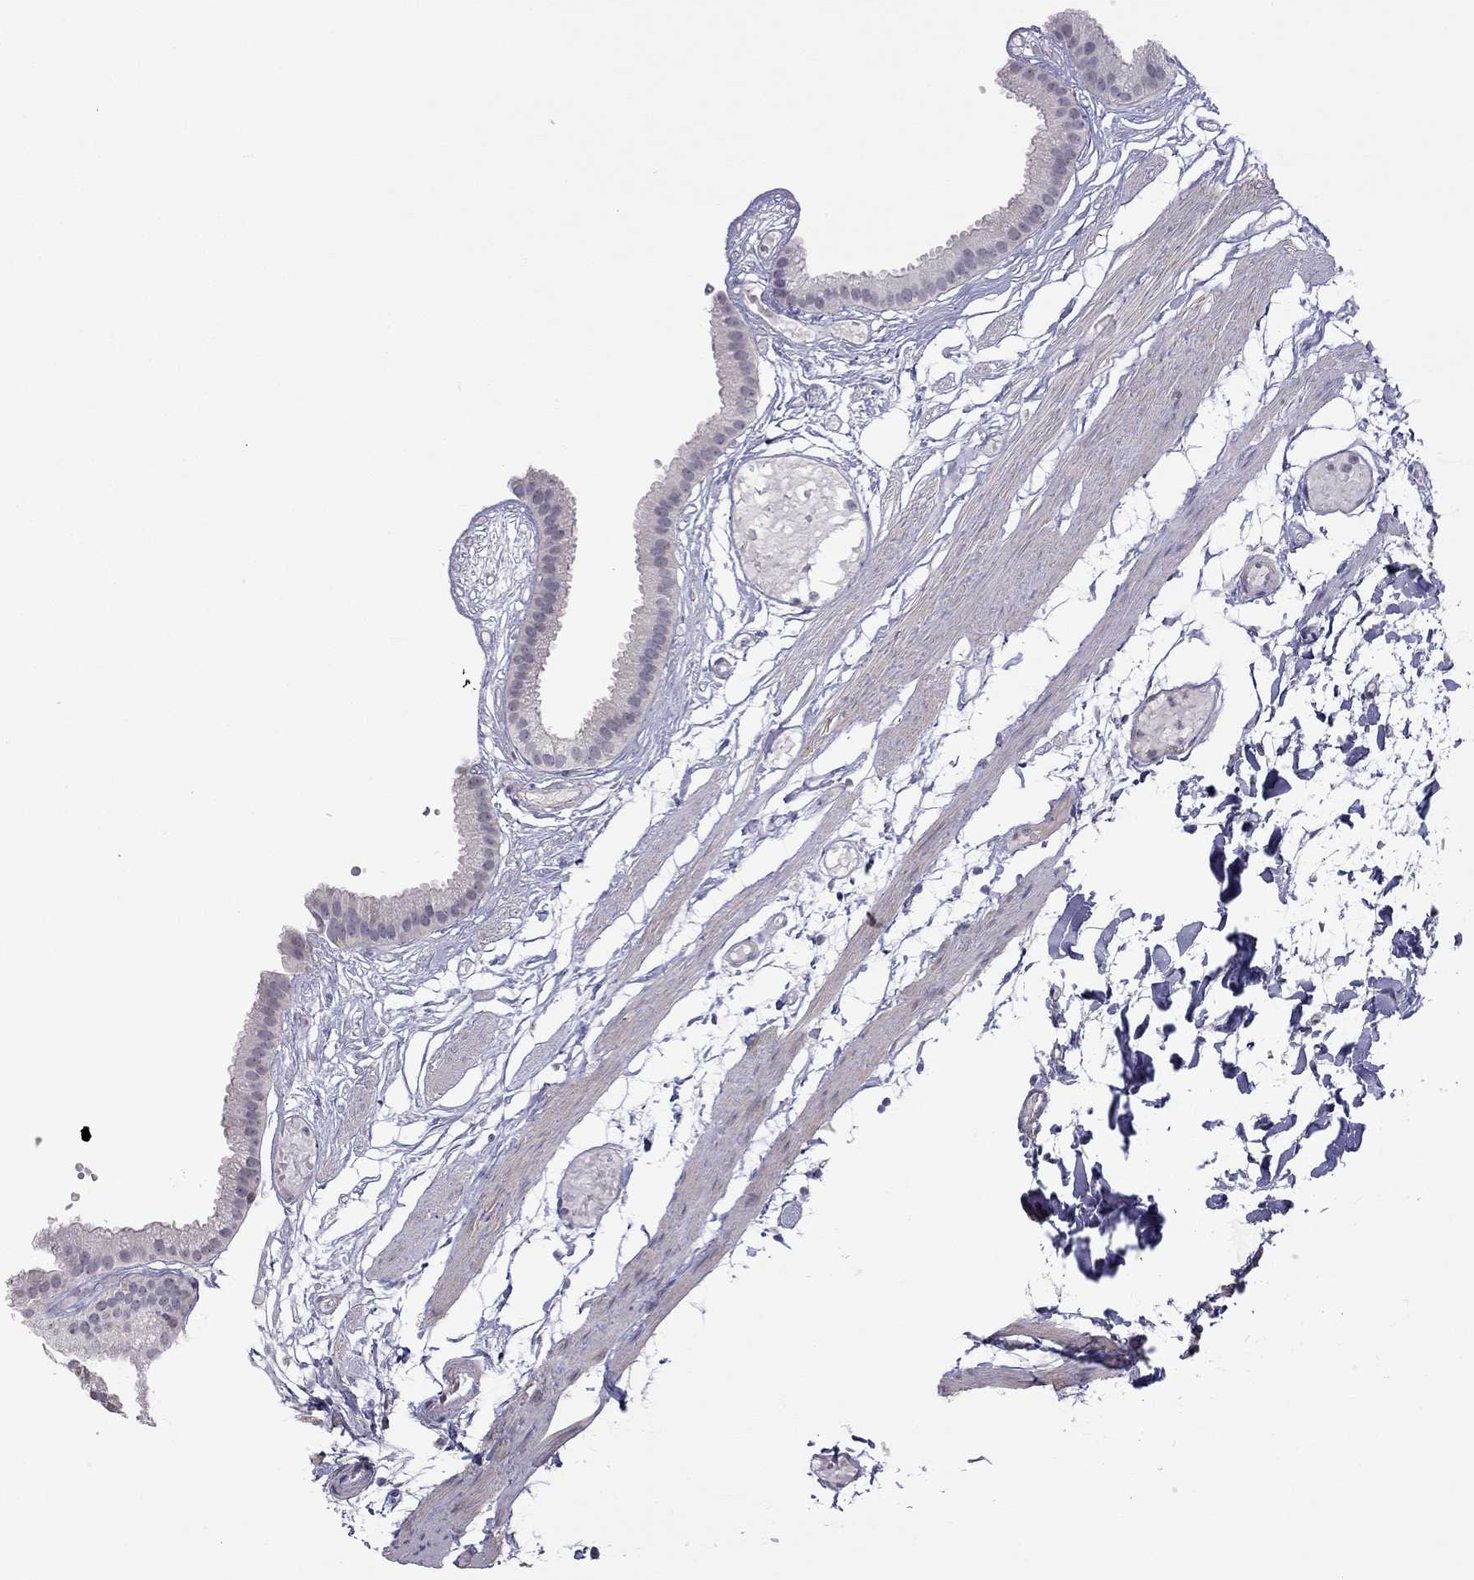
{"staining": {"intensity": "negative", "quantity": "none", "location": "none"}, "tissue": "gallbladder", "cell_type": "Glandular cells", "image_type": "normal", "snomed": [{"axis": "morphology", "description": "Normal tissue, NOS"}, {"axis": "topography", "description": "Gallbladder"}], "caption": "DAB (3,3'-diaminobenzidine) immunohistochemical staining of unremarkable gallbladder displays no significant staining in glandular cells.", "gene": "FEZ1", "patient": {"sex": "female", "age": 45}}